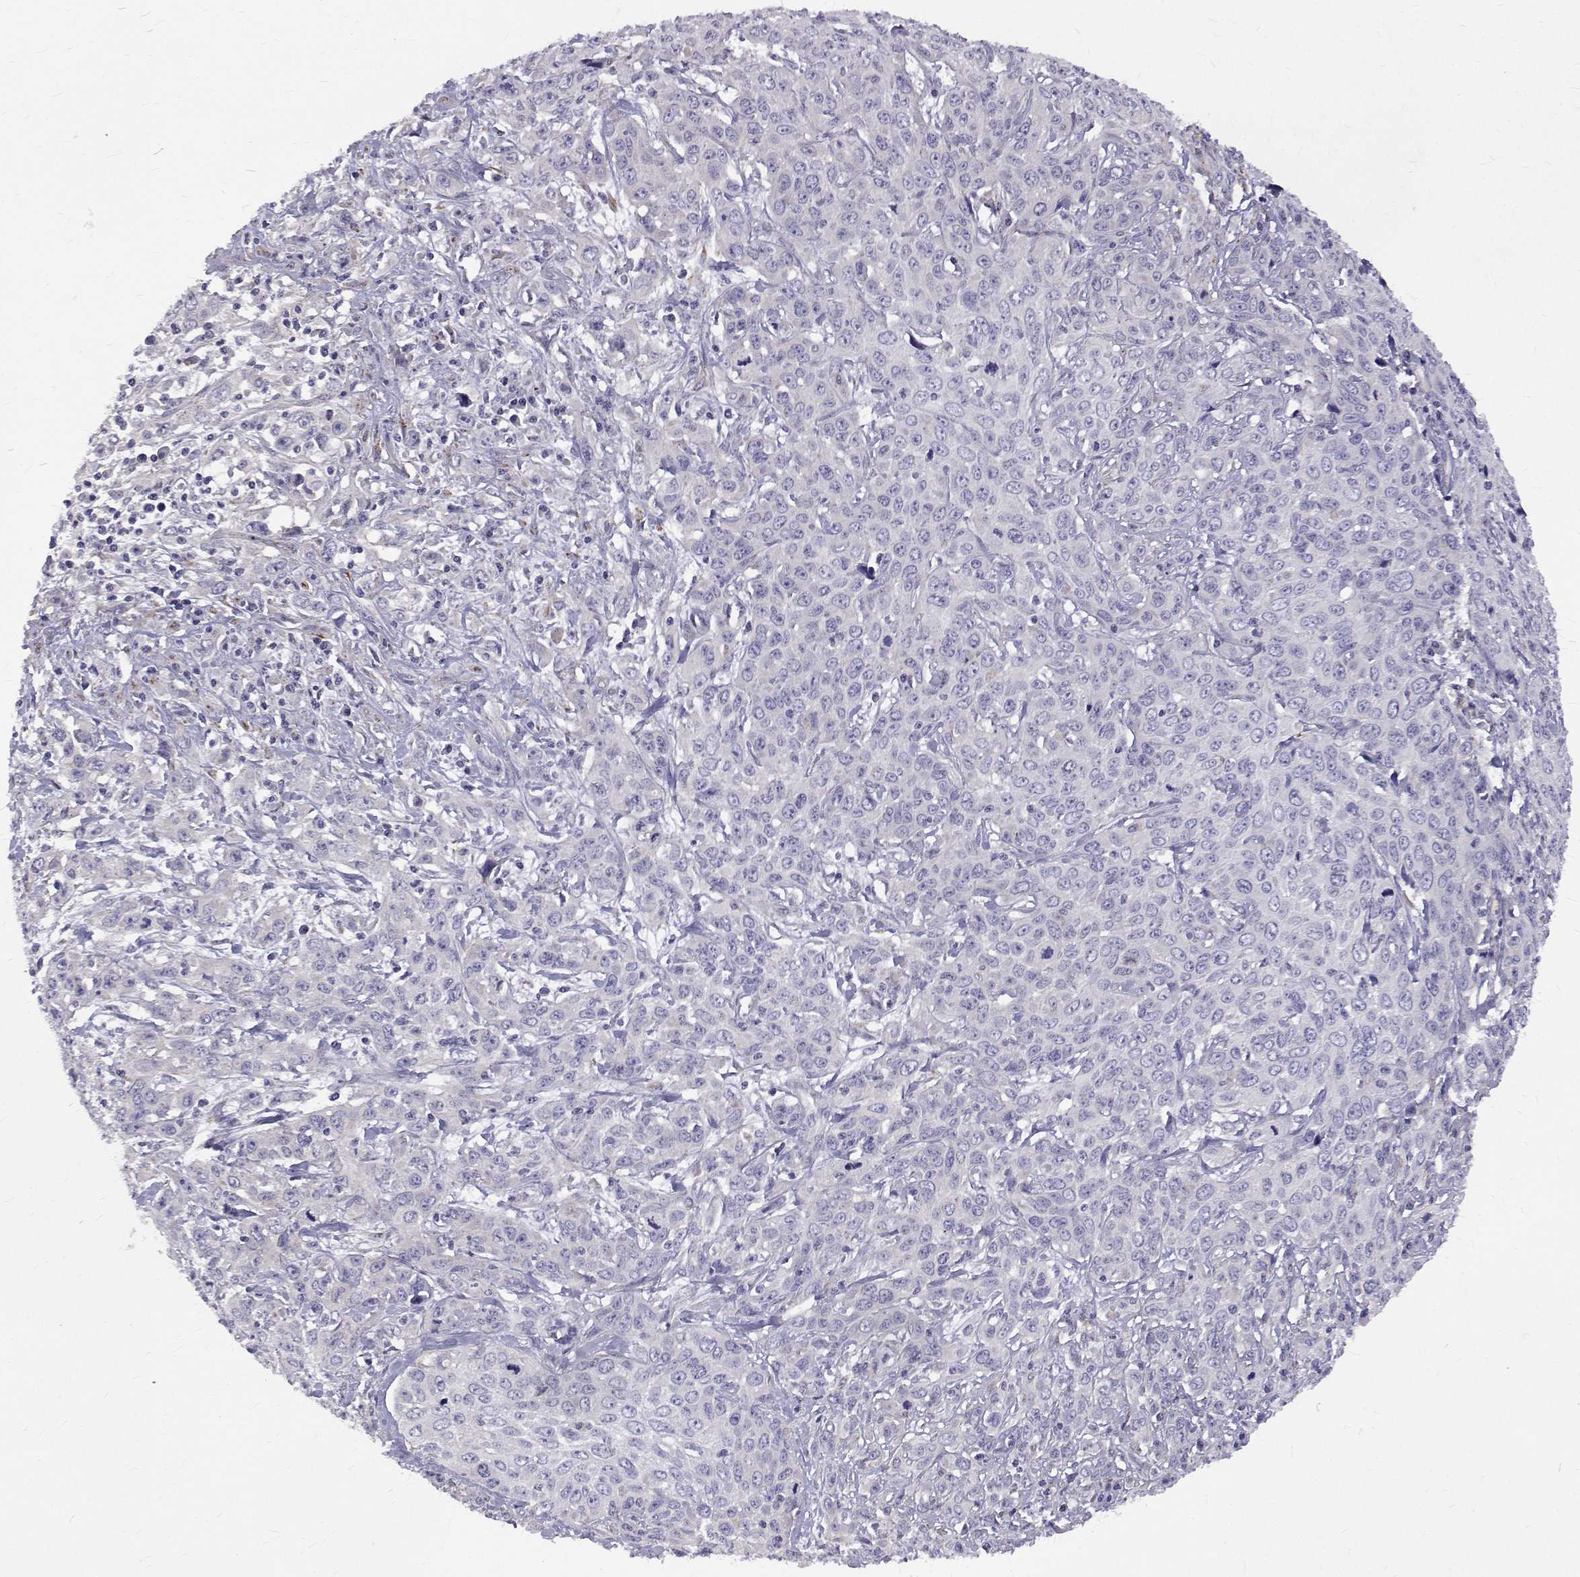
{"staining": {"intensity": "negative", "quantity": "none", "location": "none"}, "tissue": "cervical cancer", "cell_type": "Tumor cells", "image_type": "cancer", "snomed": [{"axis": "morphology", "description": "Squamous cell carcinoma, NOS"}, {"axis": "topography", "description": "Cervix"}], "caption": "Tumor cells show no significant staining in squamous cell carcinoma (cervical).", "gene": "PADI1", "patient": {"sex": "female", "age": 38}}